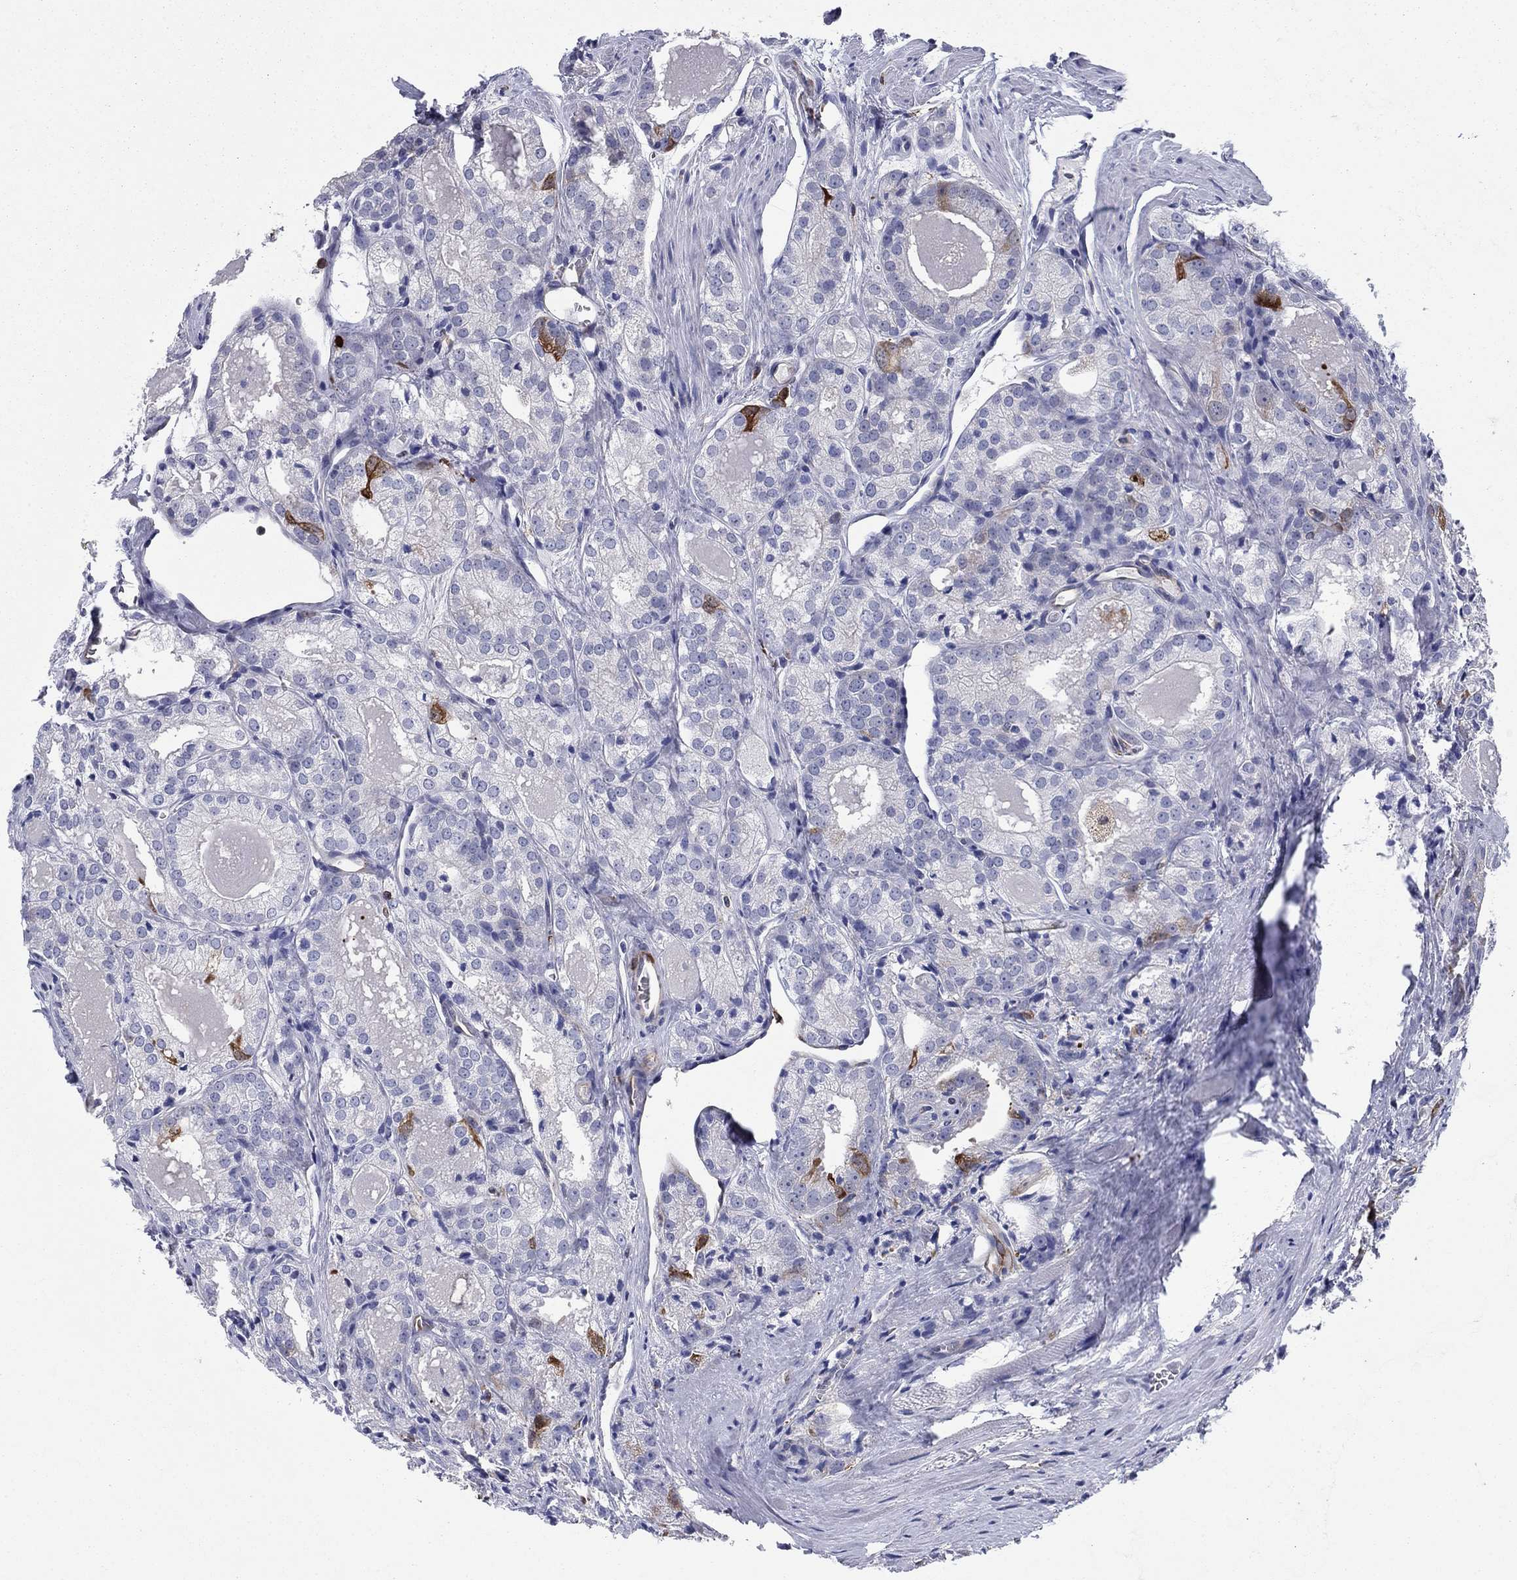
{"staining": {"intensity": "negative", "quantity": "none", "location": "none"}, "tissue": "prostate cancer", "cell_type": "Tumor cells", "image_type": "cancer", "snomed": [{"axis": "morphology", "description": "Adenocarcinoma, NOS"}, {"axis": "morphology", "description": "Adenocarcinoma, High grade"}, {"axis": "topography", "description": "Prostate"}], "caption": "The IHC photomicrograph has no significant staining in tumor cells of high-grade adenocarcinoma (prostate) tissue. (DAB (3,3'-diaminobenzidine) immunohistochemistry (IHC) with hematoxylin counter stain).", "gene": "STMN1", "patient": {"sex": "male", "age": 70}}